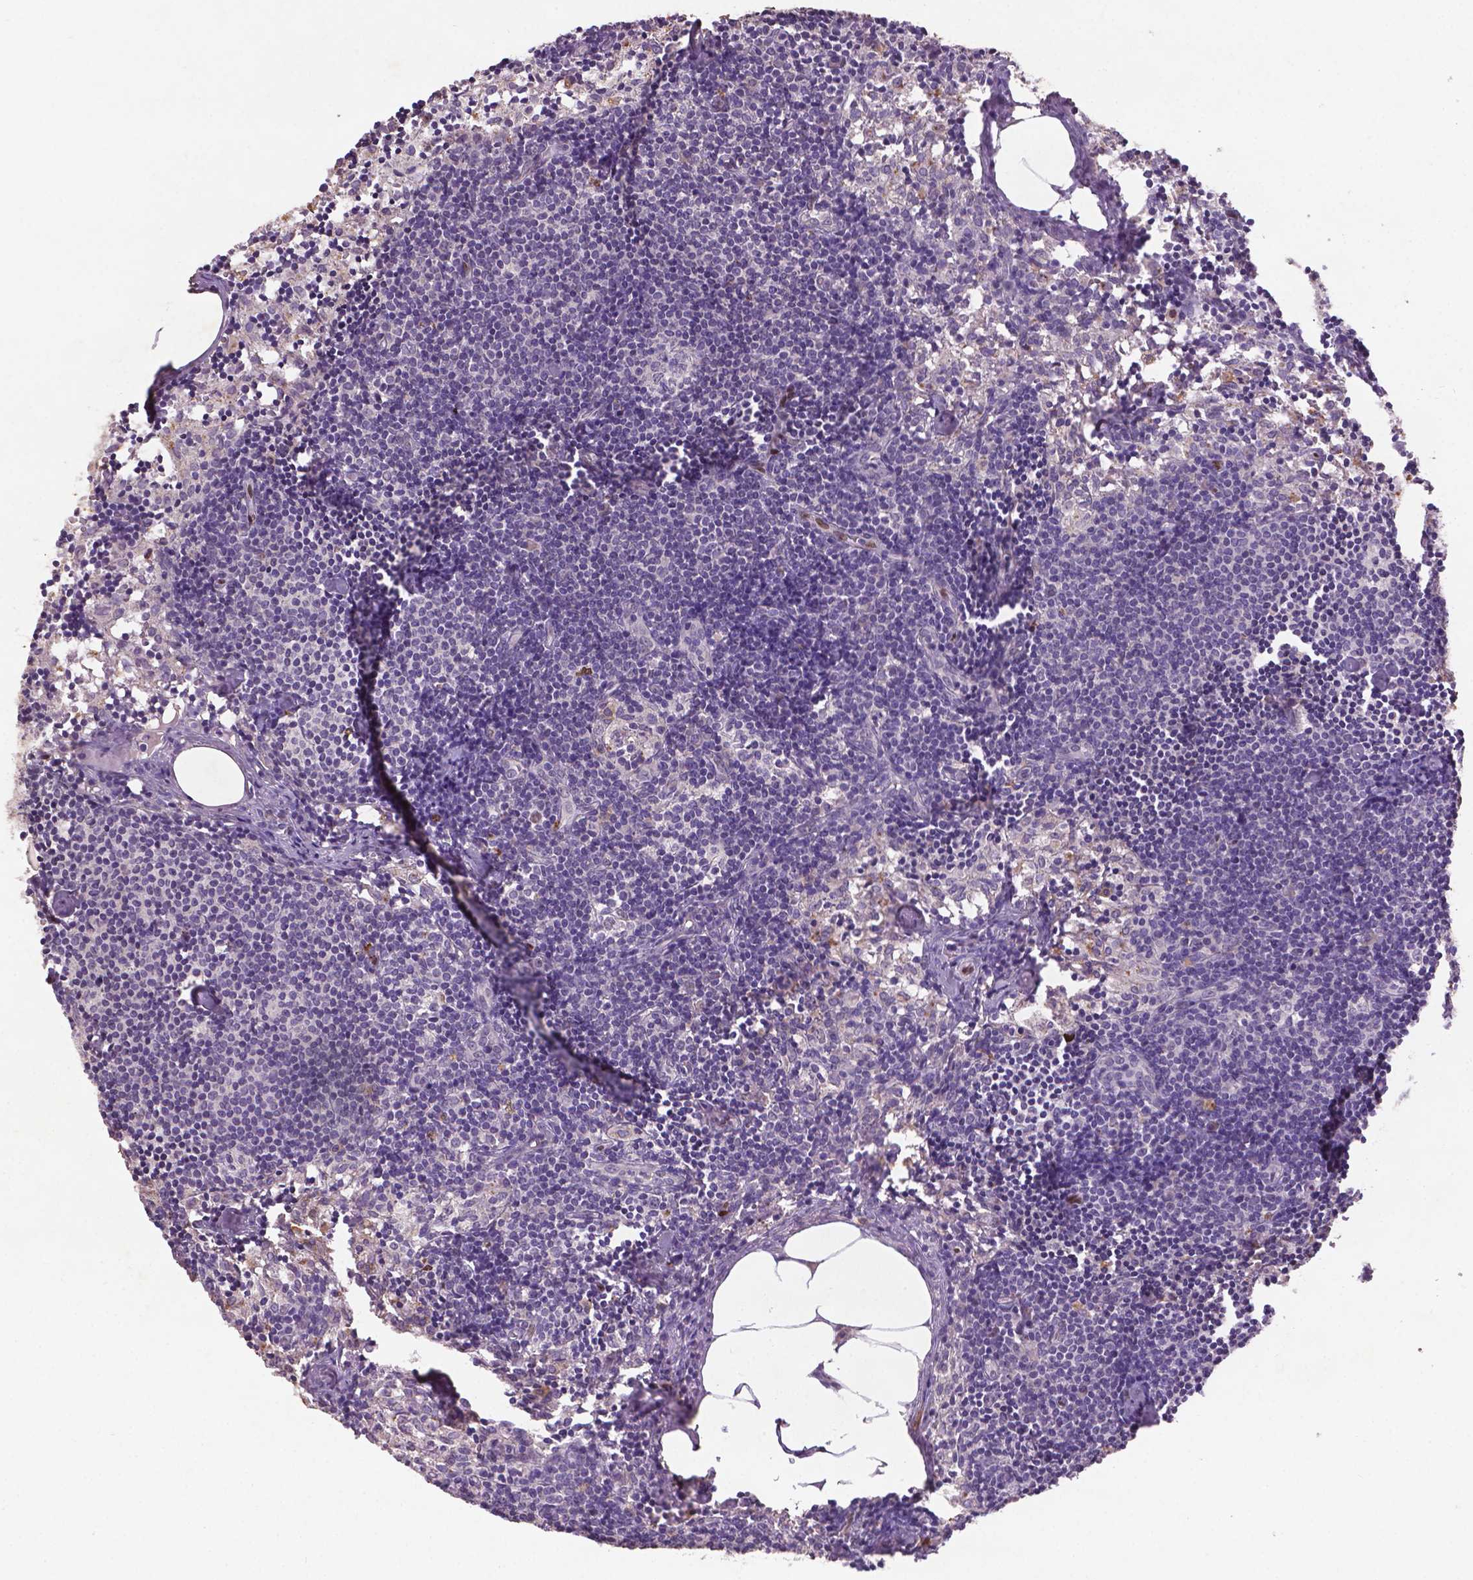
{"staining": {"intensity": "negative", "quantity": "none", "location": "none"}, "tissue": "lymph node", "cell_type": "Germinal center cells", "image_type": "normal", "snomed": [{"axis": "morphology", "description": "Normal tissue, NOS"}, {"axis": "topography", "description": "Lymph node"}], "caption": "Germinal center cells show no significant positivity in benign lymph node.", "gene": "SOX17", "patient": {"sex": "female", "age": 69}}